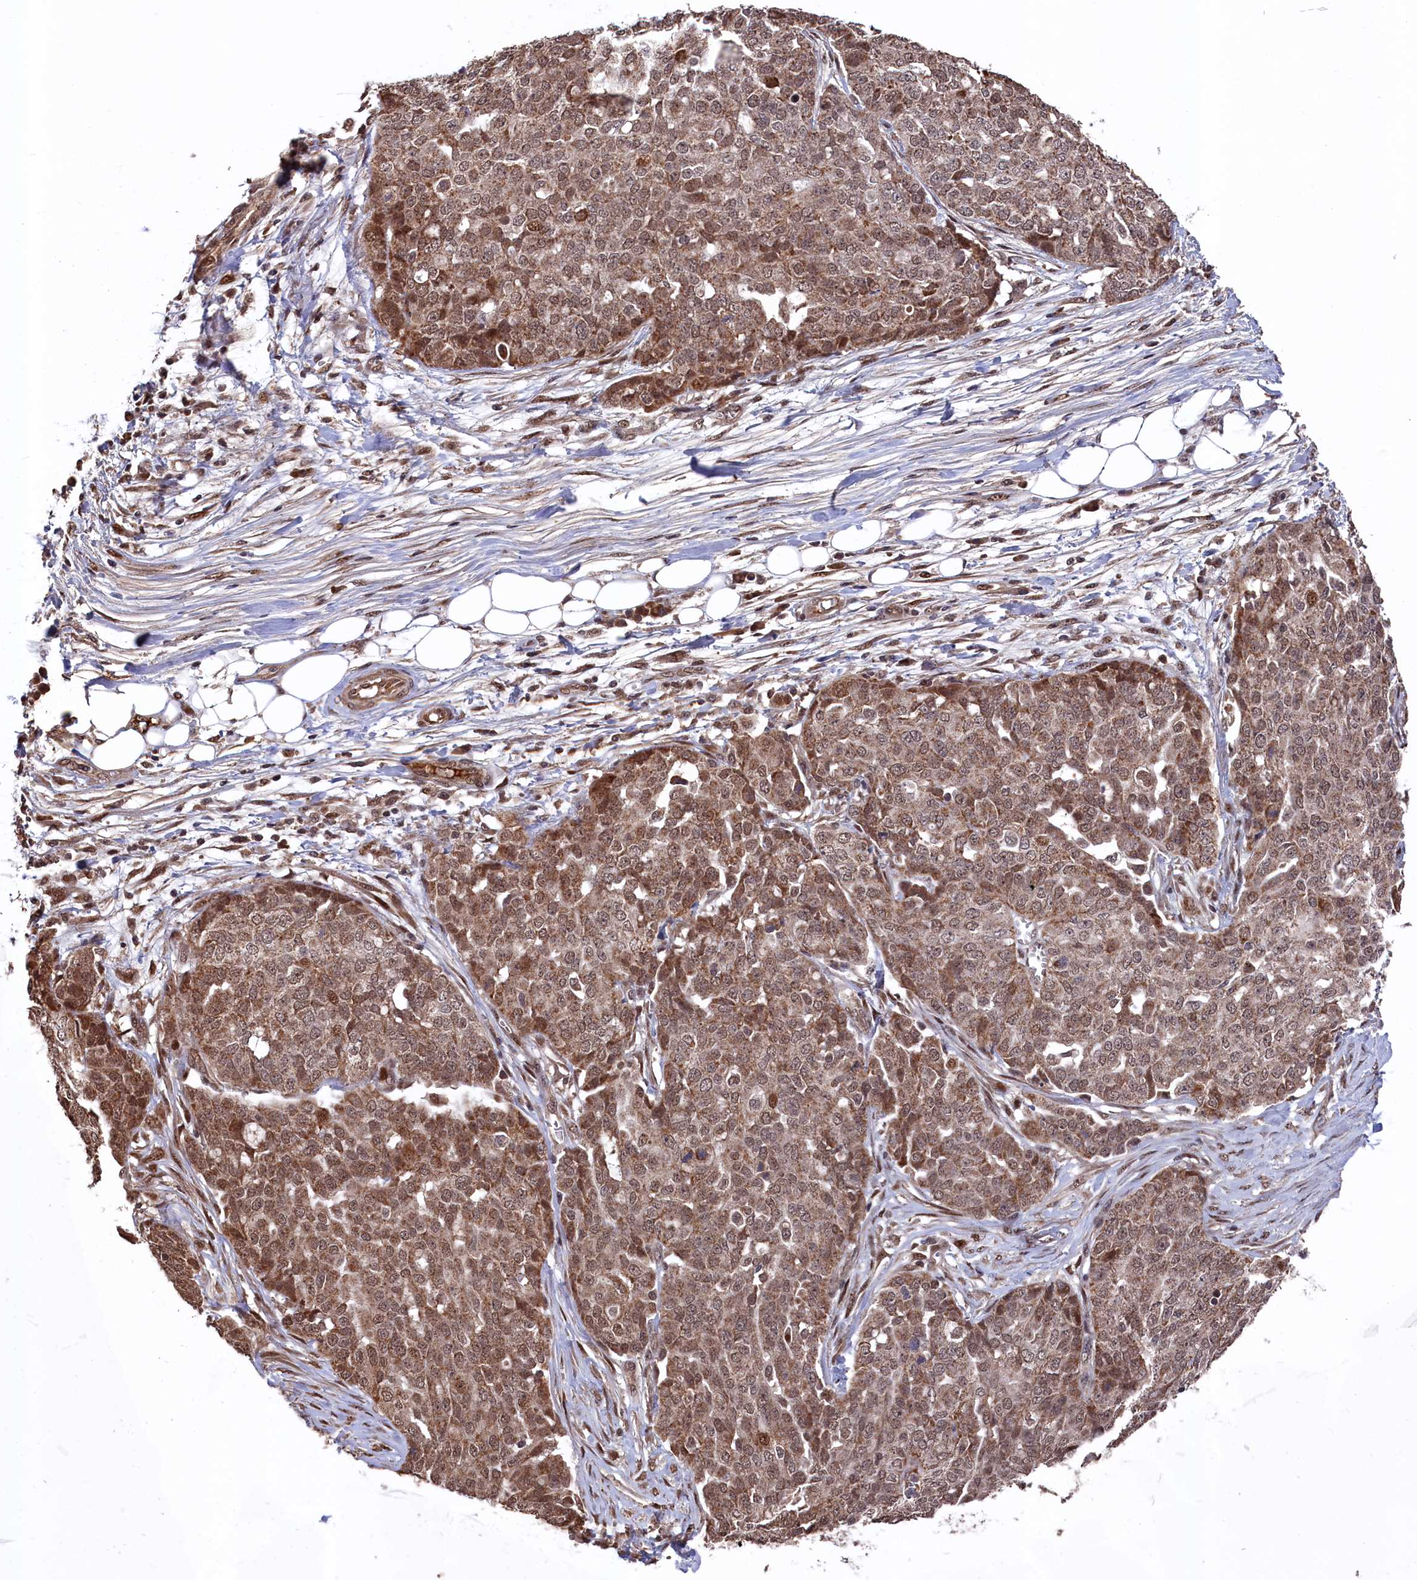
{"staining": {"intensity": "moderate", "quantity": ">75%", "location": "cytoplasmic/membranous,nuclear"}, "tissue": "ovarian cancer", "cell_type": "Tumor cells", "image_type": "cancer", "snomed": [{"axis": "morphology", "description": "Cystadenocarcinoma, serous, NOS"}, {"axis": "topography", "description": "Soft tissue"}, {"axis": "topography", "description": "Ovary"}], "caption": "A brown stain highlights moderate cytoplasmic/membranous and nuclear positivity of a protein in human ovarian cancer tumor cells.", "gene": "CLPX", "patient": {"sex": "female", "age": 57}}